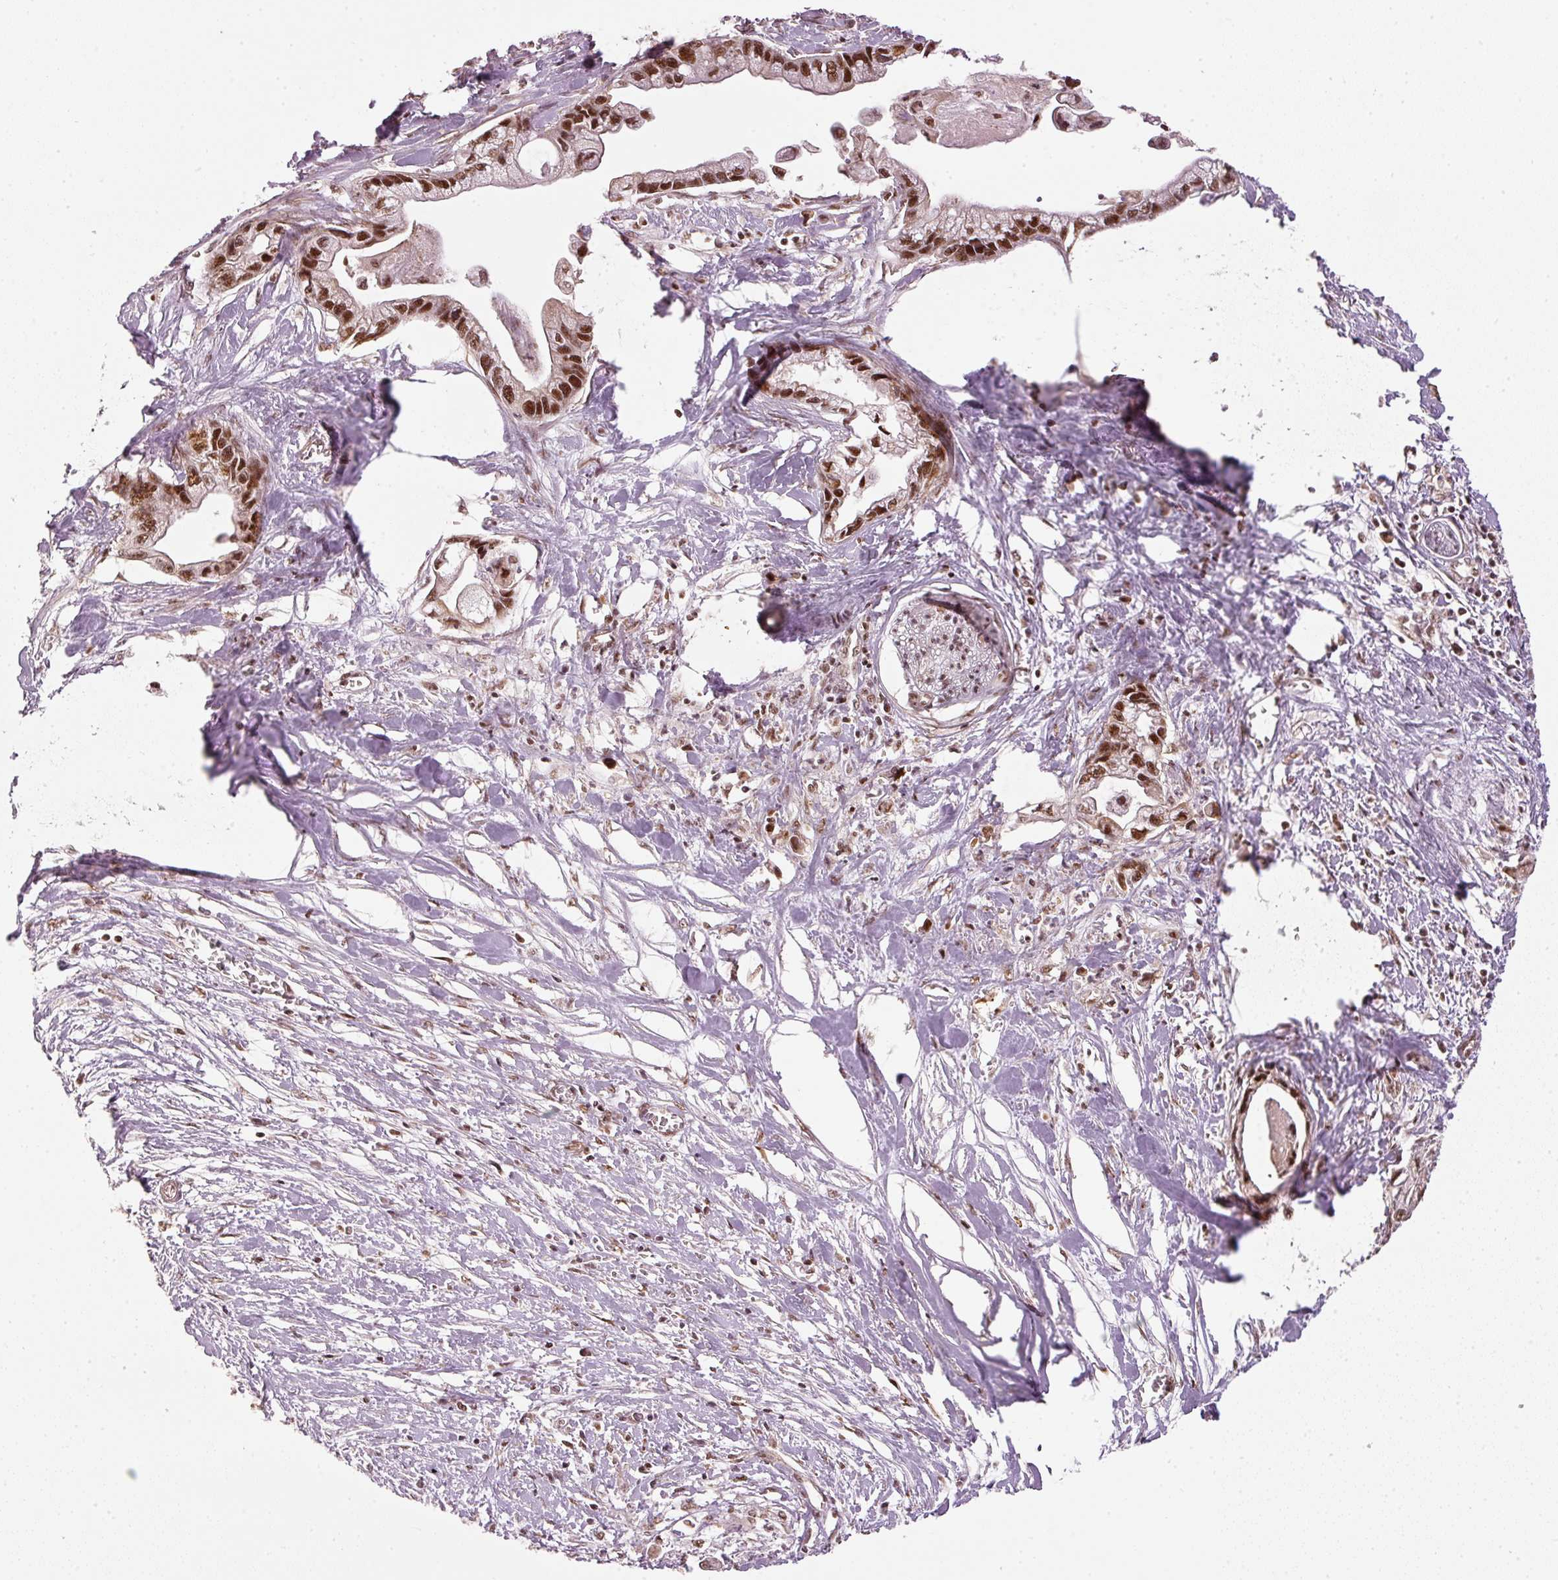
{"staining": {"intensity": "strong", "quantity": ">75%", "location": "nuclear"}, "tissue": "pancreatic cancer", "cell_type": "Tumor cells", "image_type": "cancer", "snomed": [{"axis": "morphology", "description": "Adenocarcinoma, NOS"}, {"axis": "topography", "description": "Pancreas"}], "caption": "Approximately >75% of tumor cells in human pancreatic adenocarcinoma reveal strong nuclear protein positivity as visualized by brown immunohistochemical staining.", "gene": "THOC6", "patient": {"sex": "male", "age": 61}}